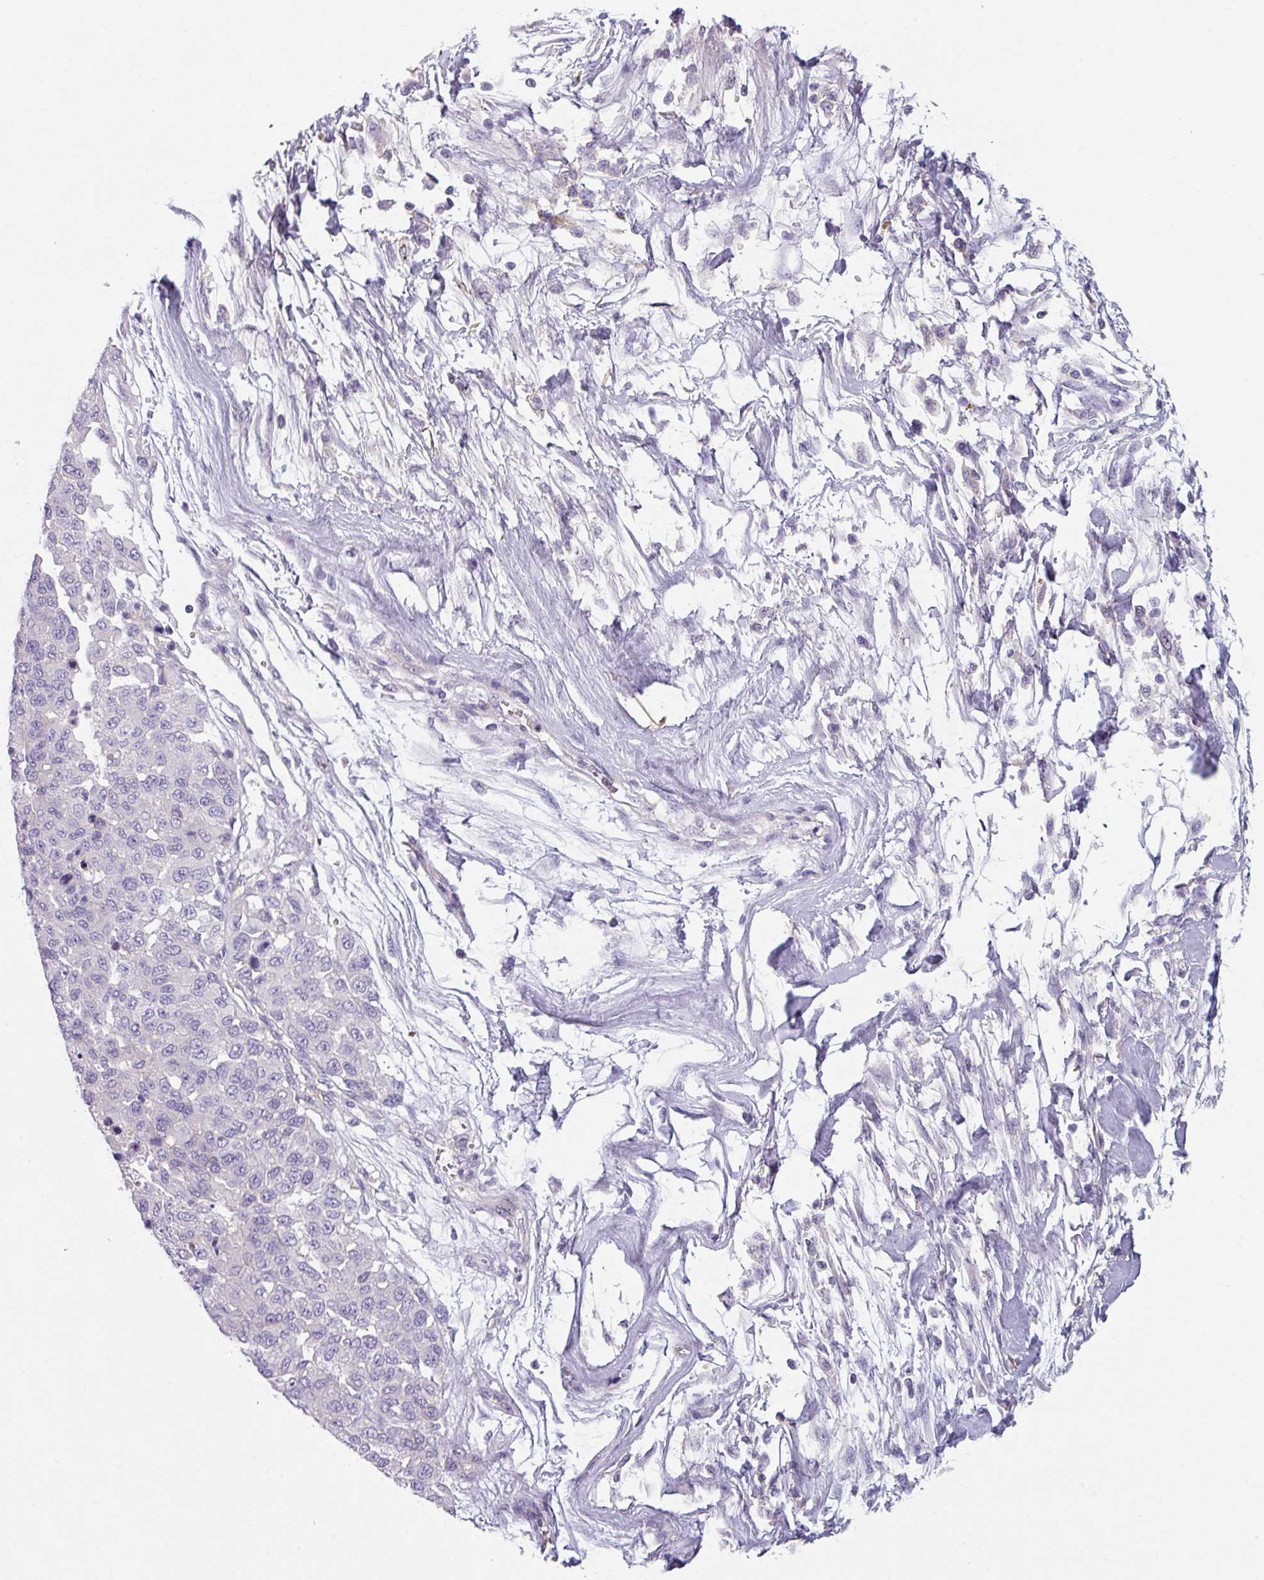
{"staining": {"intensity": "negative", "quantity": "none", "location": "none"}, "tissue": "melanoma", "cell_type": "Tumor cells", "image_type": "cancer", "snomed": [{"axis": "morphology", "description": "Malignant melanoma, NOS"}, {"axis": "topography", "description": "Skin"}], "caption": "Immunohistochemistry (IHC) photomicrograph of malignant melanoma stained for a protein (brown), which shows no positivity in tumor cells.", "gene": "TMEM132A", "patient": {"sex": "male", "age": 62}}